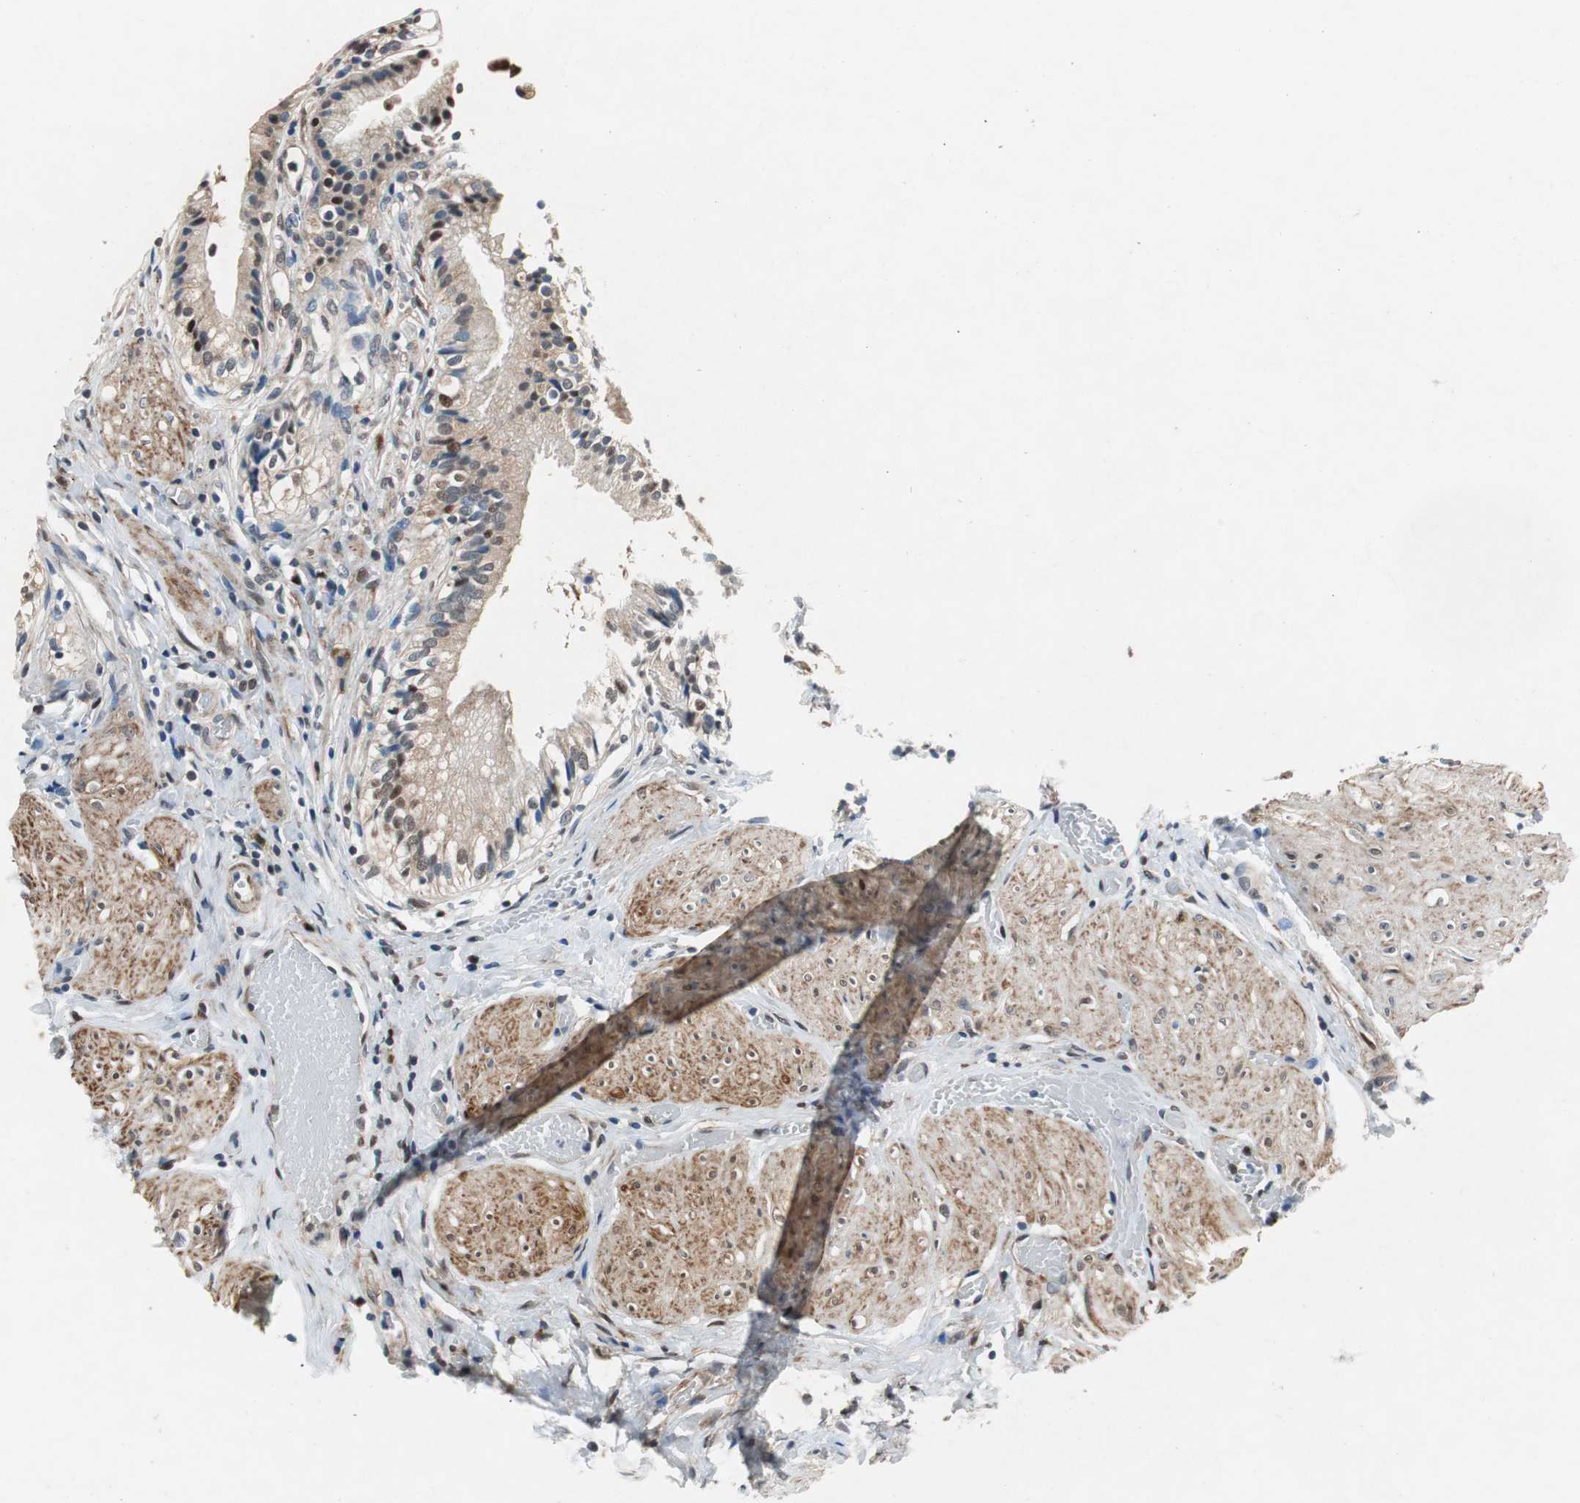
{"staining": {"intensity": "moderate", "quantity": ">75%", "location": "cytoplasmic/membranous,nuclear"}, "tissue": "gallbladder", "cell_type": "Glandular cells", "image_type": "normal", "snomed": [{"axis": "morphology", "description": "Normal tissue, NOS"}, {"axis": "topography", "description": "Gallbladder"}], "caption": "A brown stain shows moderate cytoplasmic/membranous,nuclear staining of a protein in glandular cells of benign gallbladder.", "gene": "RPL35", "patient": {"sex": "male", "age": 65}}